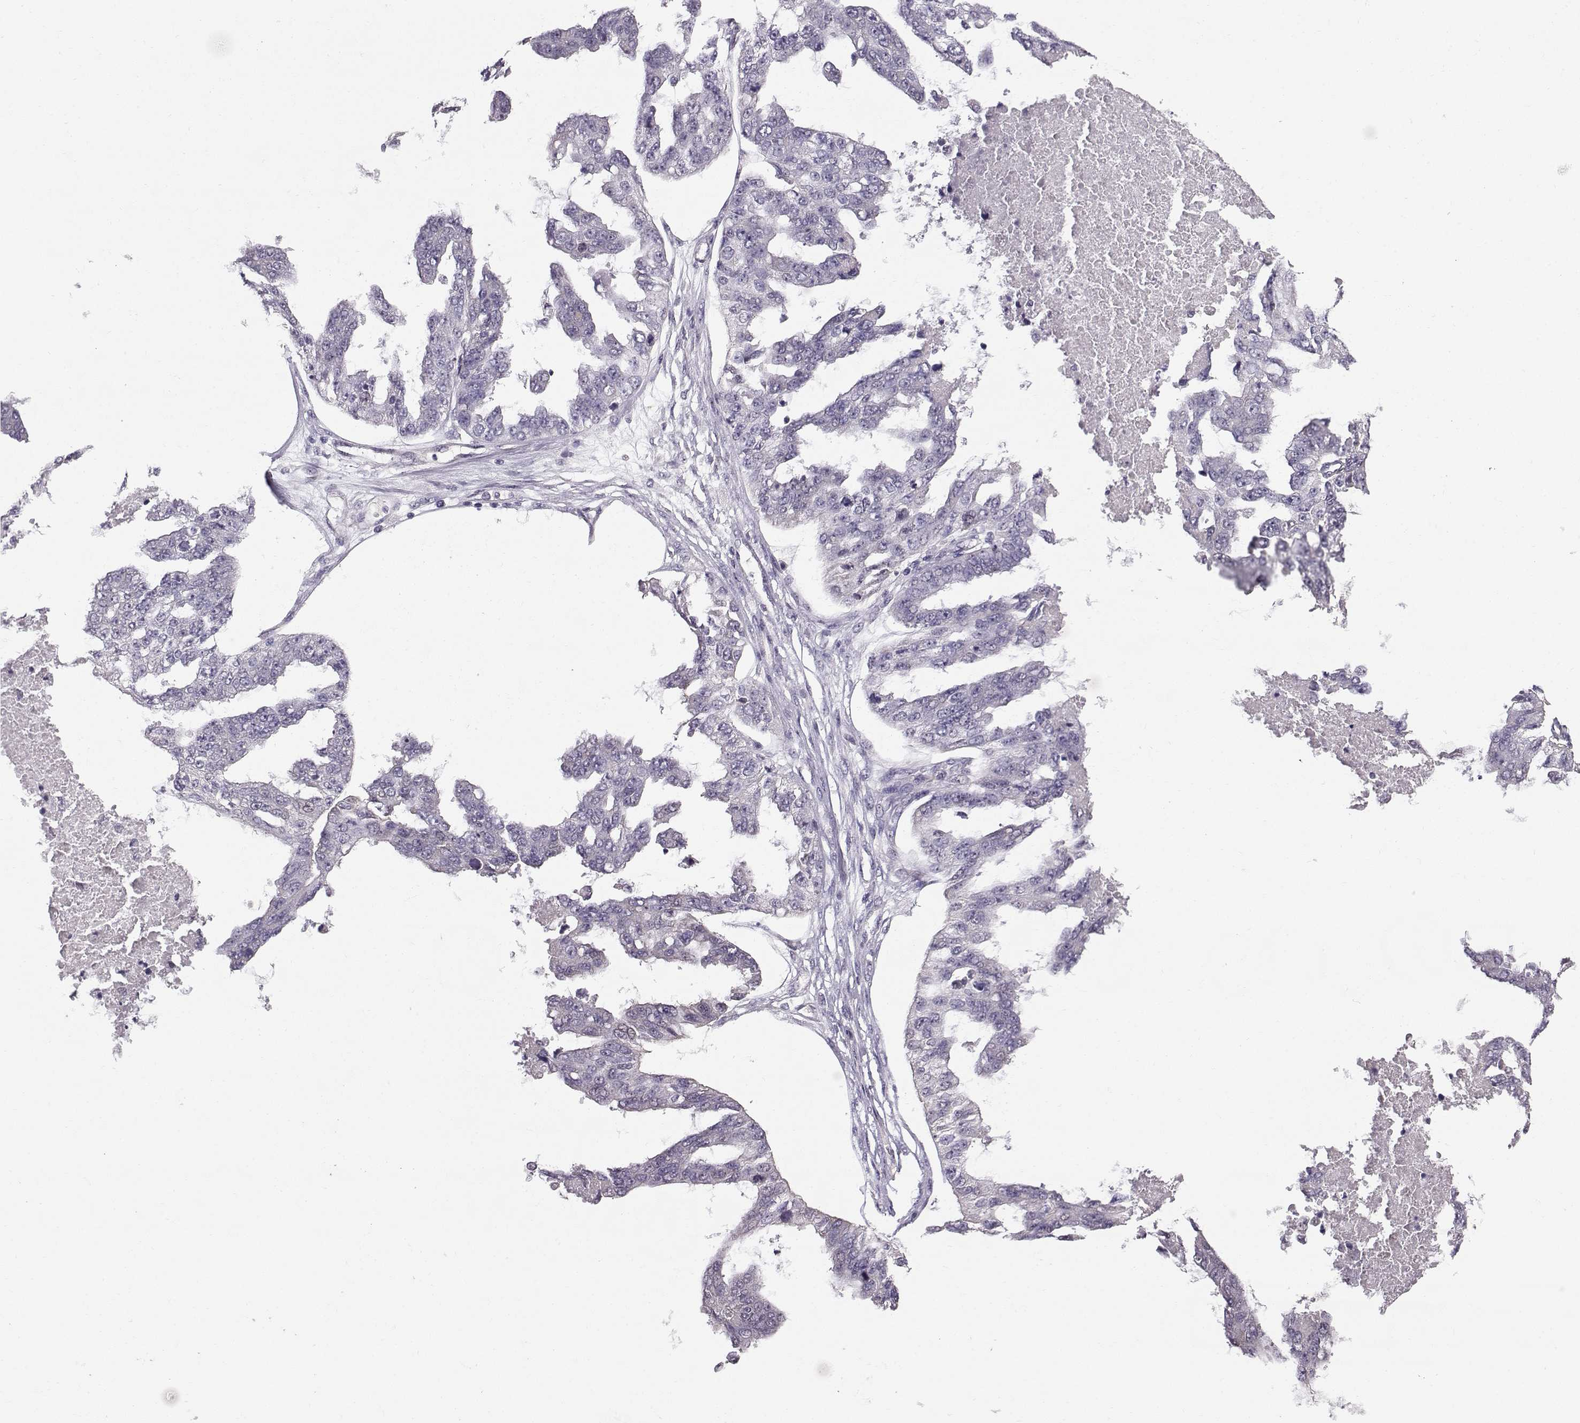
{"staining": {"intensity": "negative", "quantity": "none", "location": "none"}, "tissue": "ovarian cancer", "cell_type": "Tumor cells", "image_type": "cancer", "snomed": [{"axis": "morphology", "description": "Cystadenocarcinoma, serous, NOS"}, {"axis": "topography", "description": "Ovary"}], "caption": "Protein analysis of ovarian cancer (serous cystadenocarcinoma) shows no significant expression in tumor cells. The staining is performed using DAB brown chromogen with nuclei counter-stained in using hematoxylin.", "gene": "TSPYL5", "patient": {"sex": "female", "age": 58}}